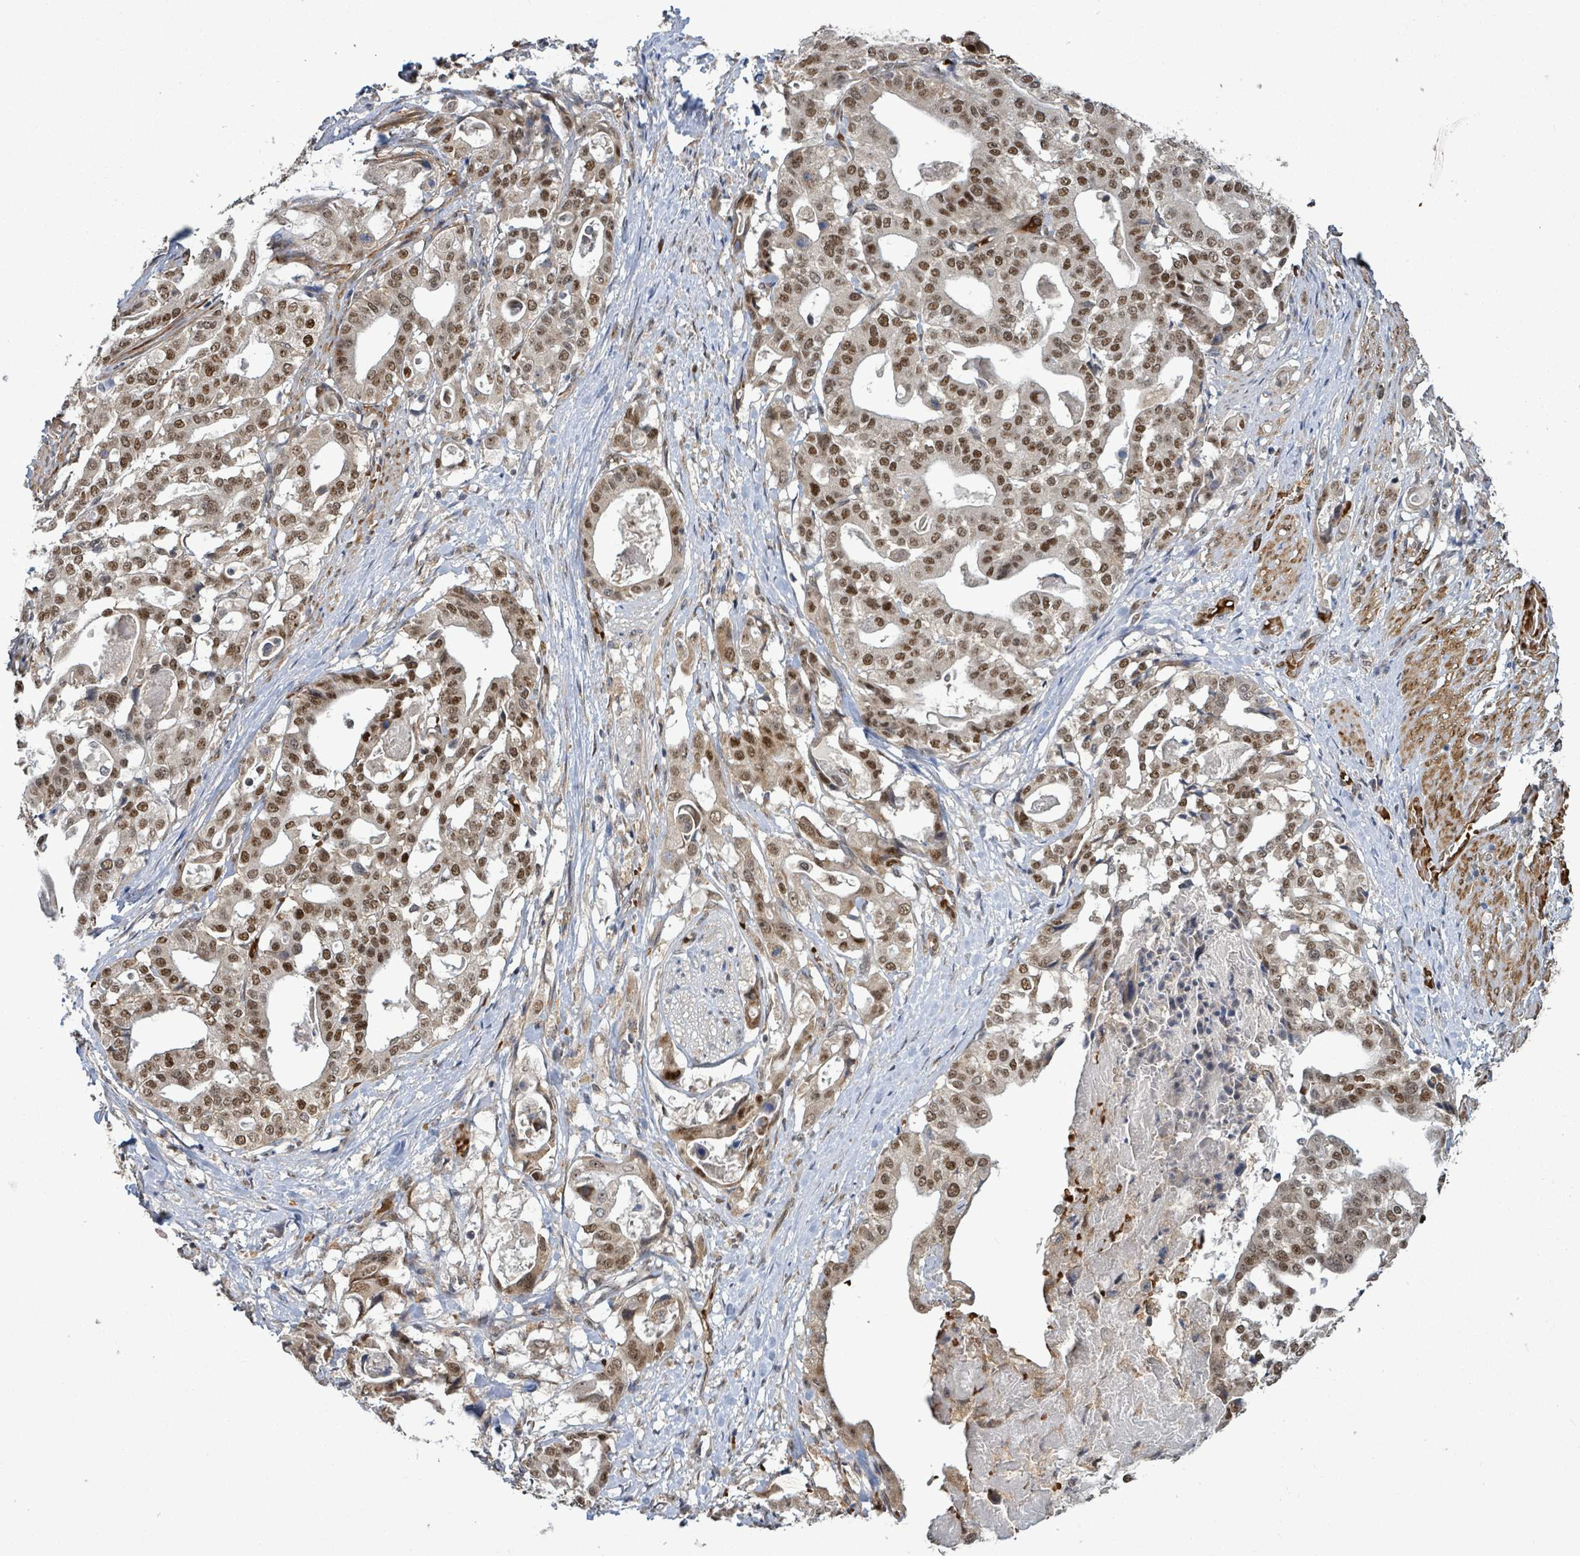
{"staining": {"intensity": "moderate", "quantity": ">75%", "location": "nuclear"}, "tissue": "stomach cancer", "cell_type": "Tumor cells", "image_type": "cancer", "snomed": [{"axis": "morphology", "description": "Adenocarcinoma, NOS"}, {"axis": "topography", "description": "Stomach"}], "caption": "The histopathology image displays staining of stomach cancer, revealing moderate nuclear protein staining (brown color) within tumor cells.", "gene": "PATZ1", "patient": {"sex": "male", "age": 48}}